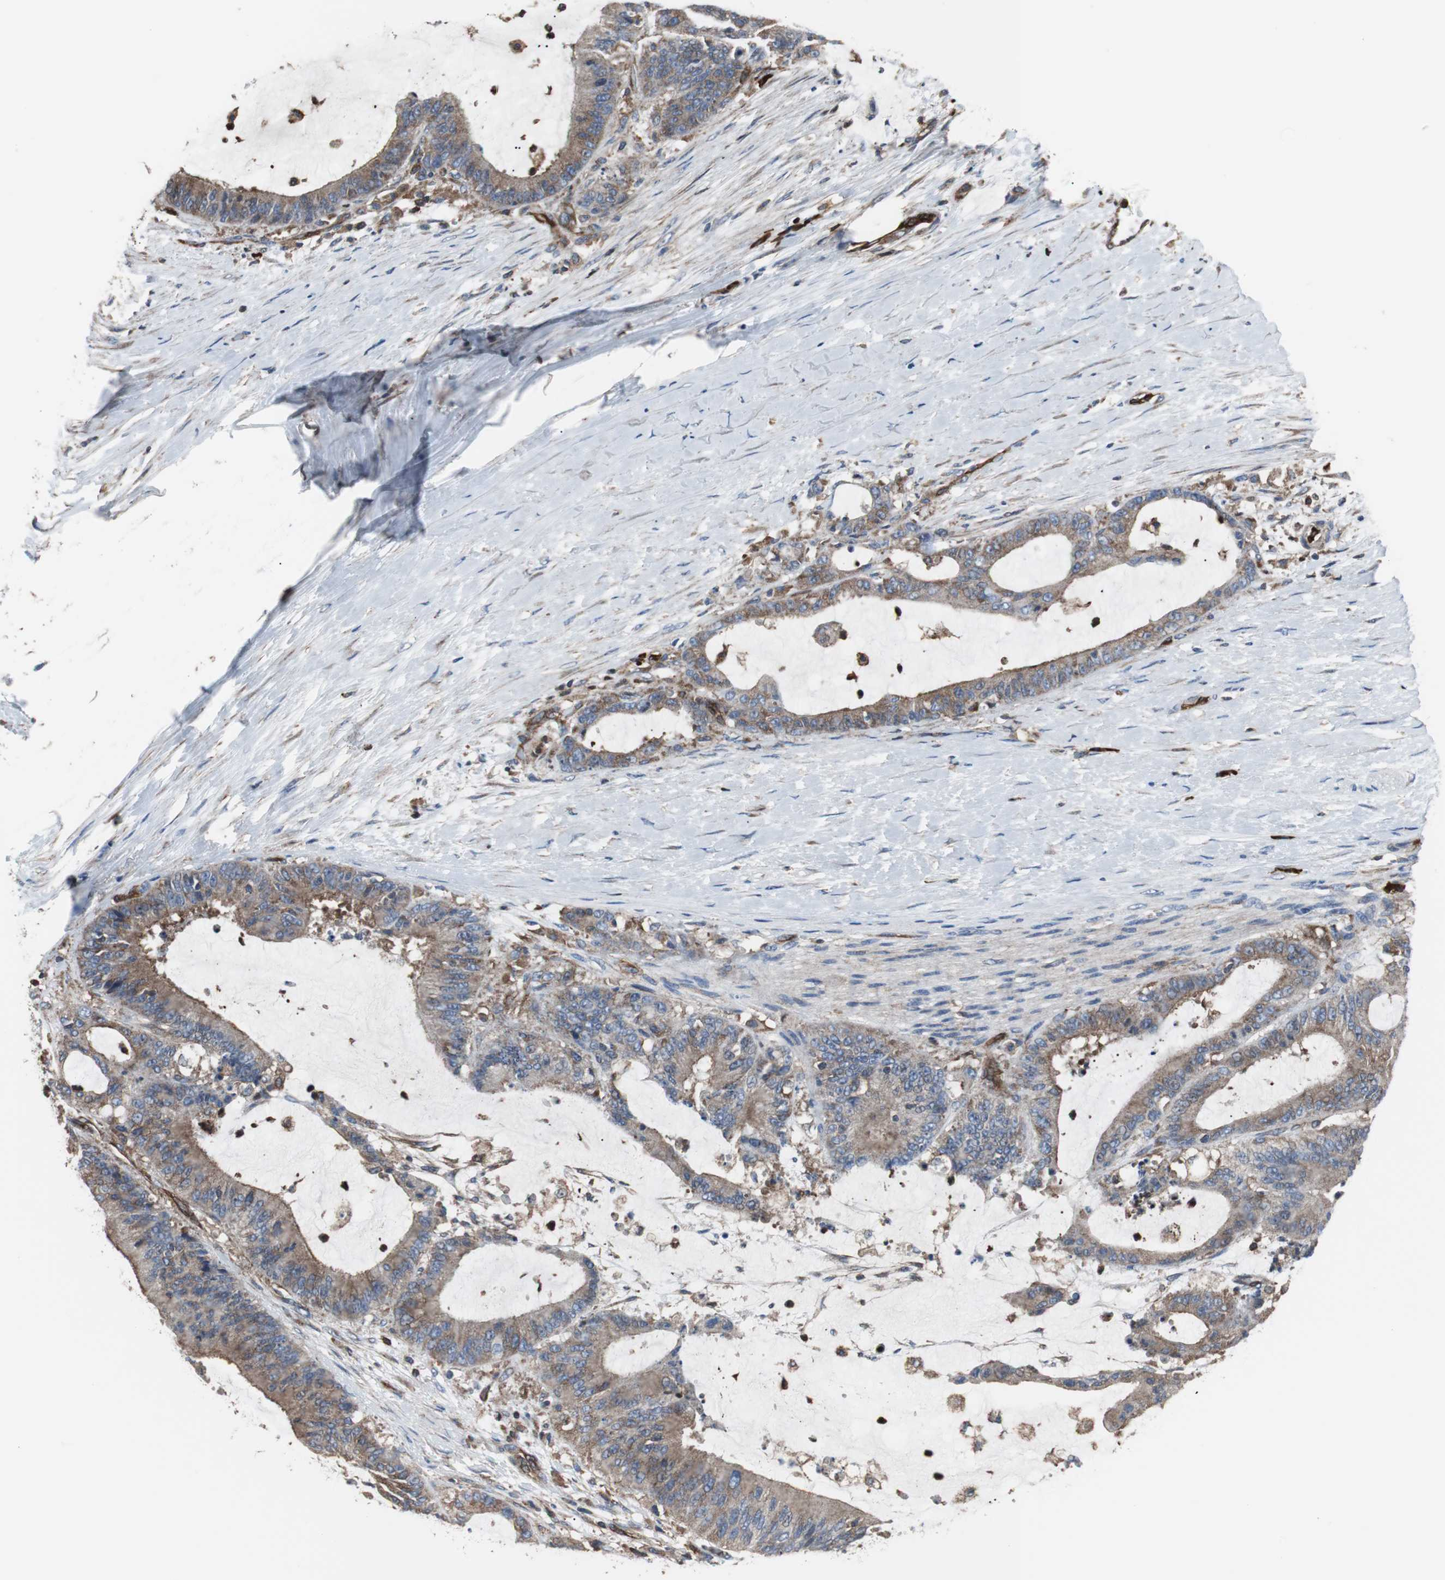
{"staining": {"intensity": "moderate", "quantity": ">75%", "location": "cytoplasmic/membranous"}, "tissue": "liver cancer", "cell_type": "Tumor cells", "image_type": "cancer", "snomed": [{"axis": "morphology", "description": "Cholangiocarcinoma"}, {"axis": "topography", "description": "Liver"}], "caption": "There is medium levels of moderate cytoplasmic/membranous positivity in tumor cells of cholangiocarcinoma (liver), as demonstrated by immunohistochemical staining (brown color).", "gene": "PLCG2", "patient": {"sex": "female", "age": 73}}